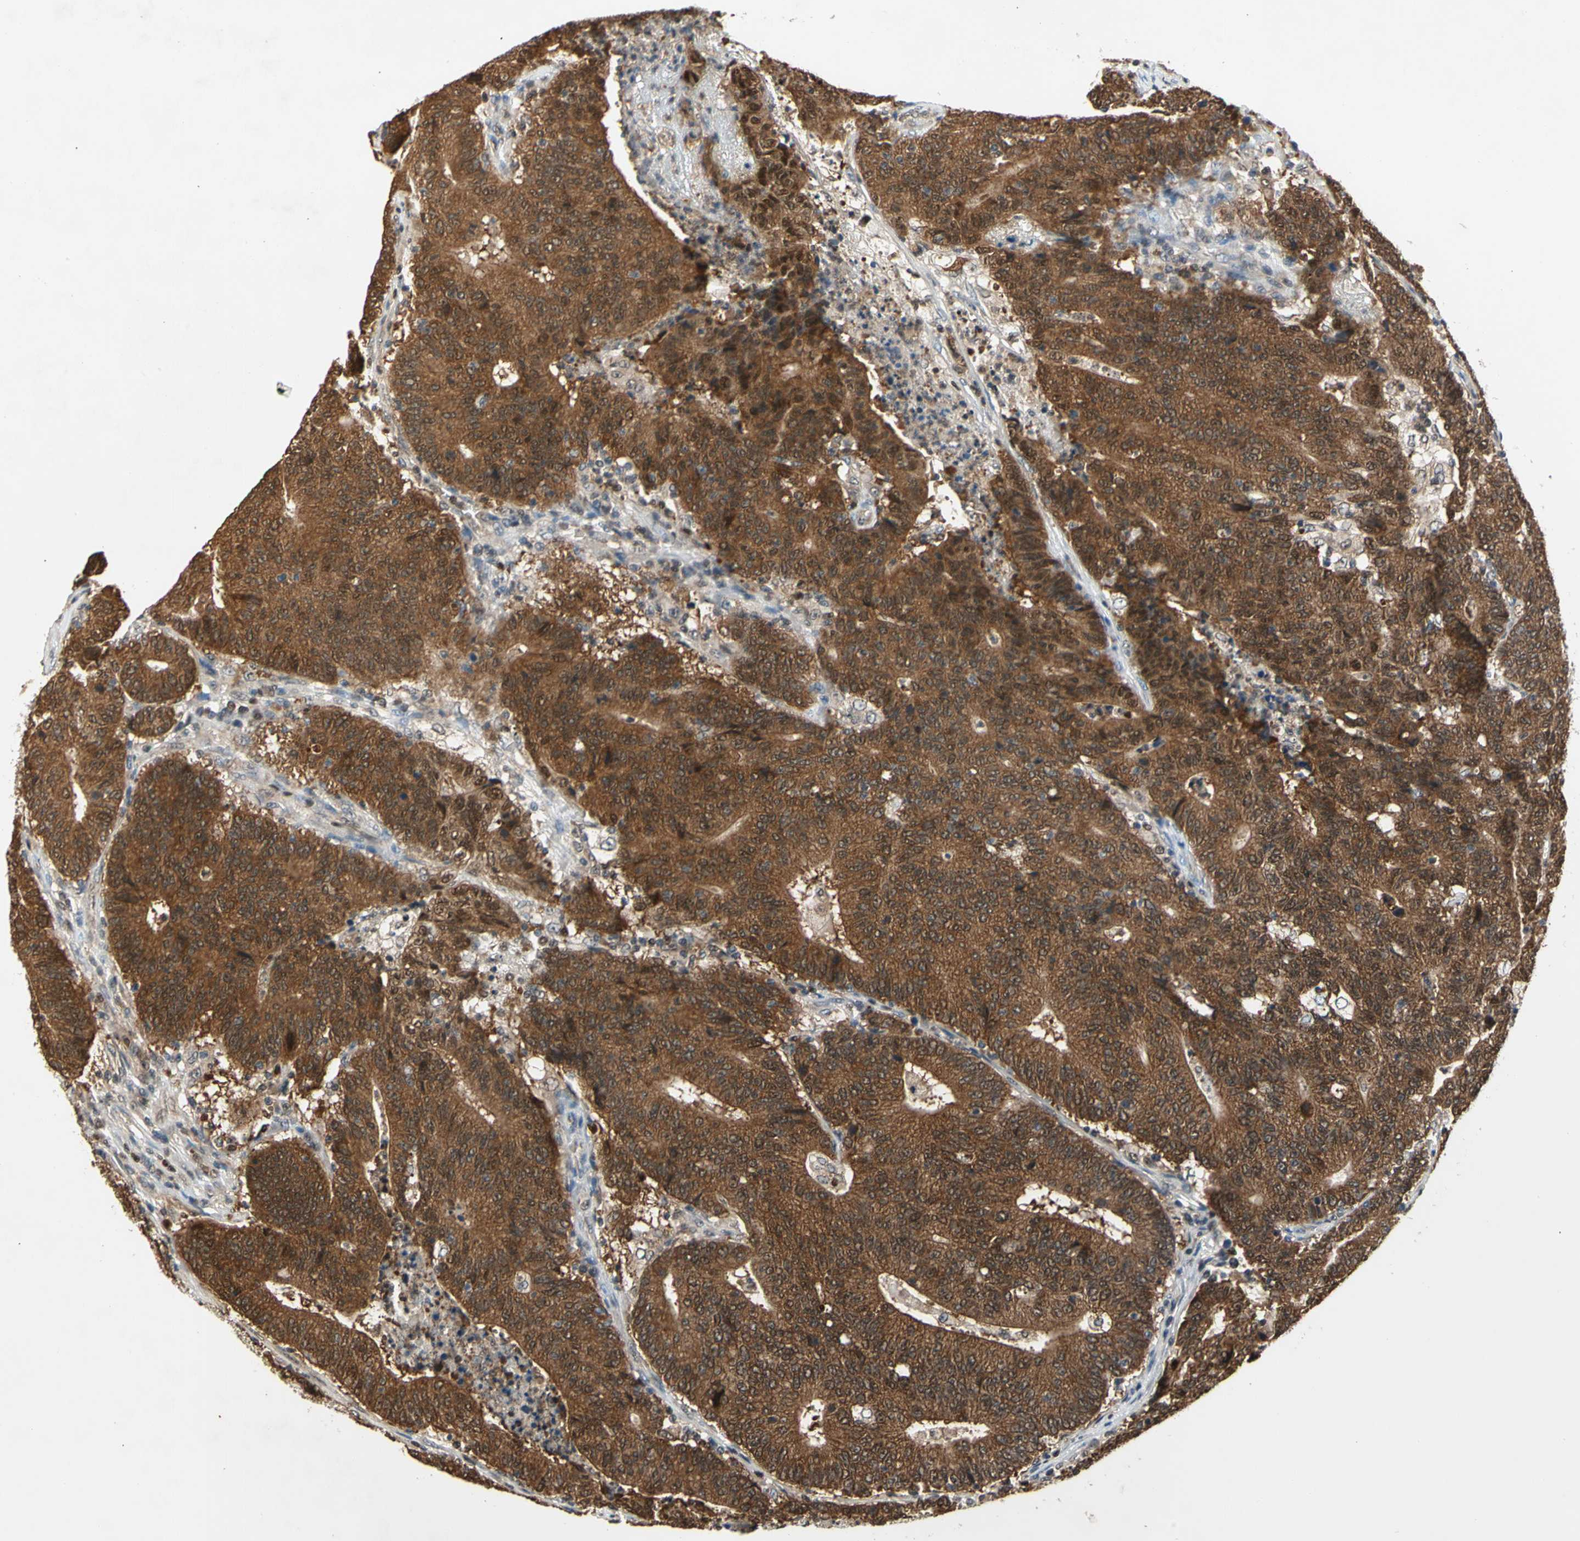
{"staining": {"intensity": "moderate", "quantity": ">75%", "location": "cytoplasmic/membranous"}, "tissue": "colorectal cancer", "cell_type": "Tumor cells", "image_type": "cancer", "snomed": [{"axis": "morphology", "description": "Normal tissue, NOS"}, {"axis": "morphology", "description": "Adenocarcinoma, NOS"}, {"axis": "topography", "description": "Colon"}], "caption": "This is a micrograph of immunohistochemistry (IHC) staining of adenocarcinoma (colorectal), which shows moderate positivity in the cytoplasmic/membranous of tumor cells.", "gene": "GSR", "patient": {"sex": "female", "age": 75}}